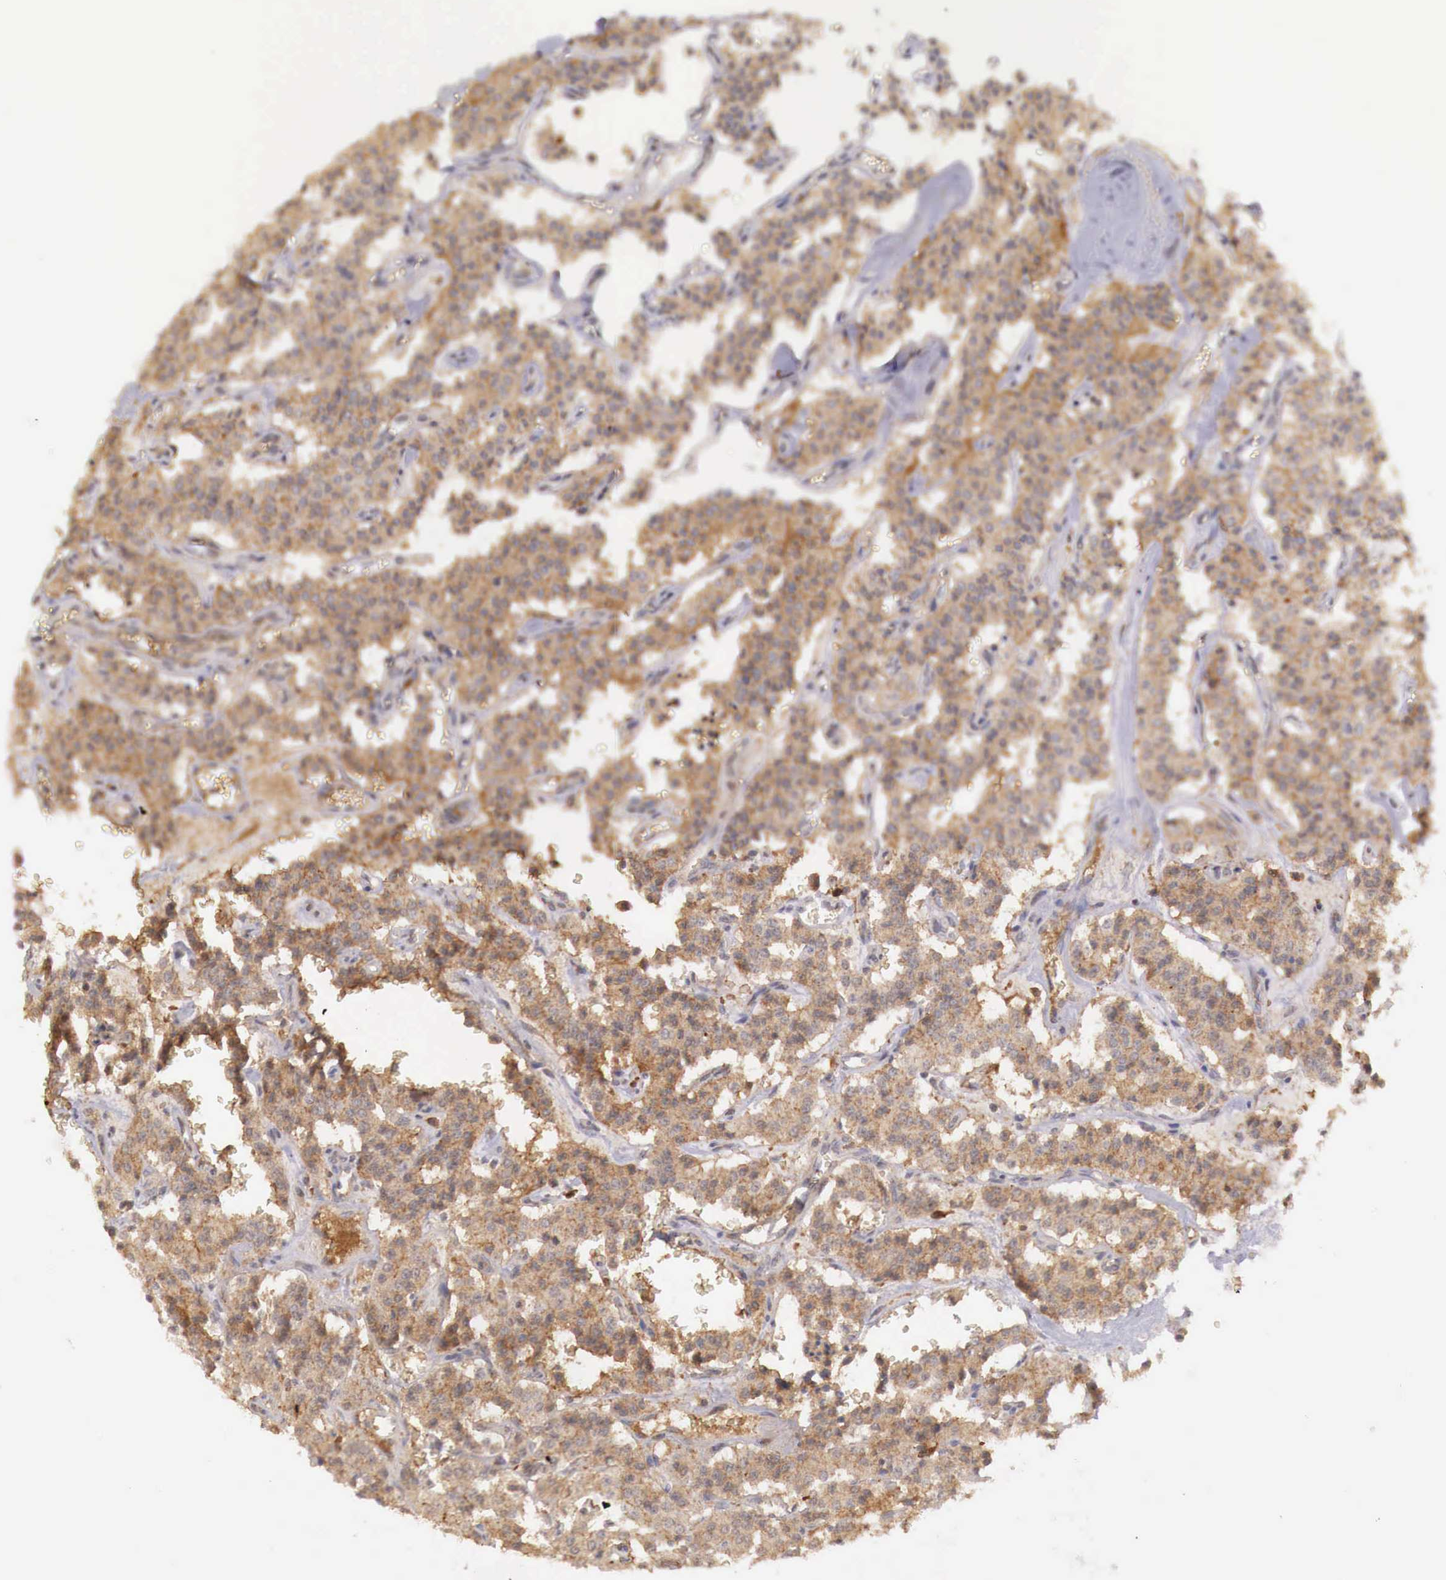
{"staining": {"intensity": "strong", "quantity": ">75%", "location": "cytoplasmic/membranous"}, "tissue": "carcinoid", "cell_type": "Tumor cells", "image_type": "cancer", "snomed": [{"axis": "morphology", "description": "Carcinoid, malignant, NOS"}, {"axis": "topography", "description": "Bronchus"}], "caption": "This micrograph shows immunohistochemistry (IHC) staining of carcinoid, with high strong cytoplasmic/membranous staining in approximately >75% of tumor cells.", "gene": "CHRDL1", "patient": {"sex": "male", "age": 55}}